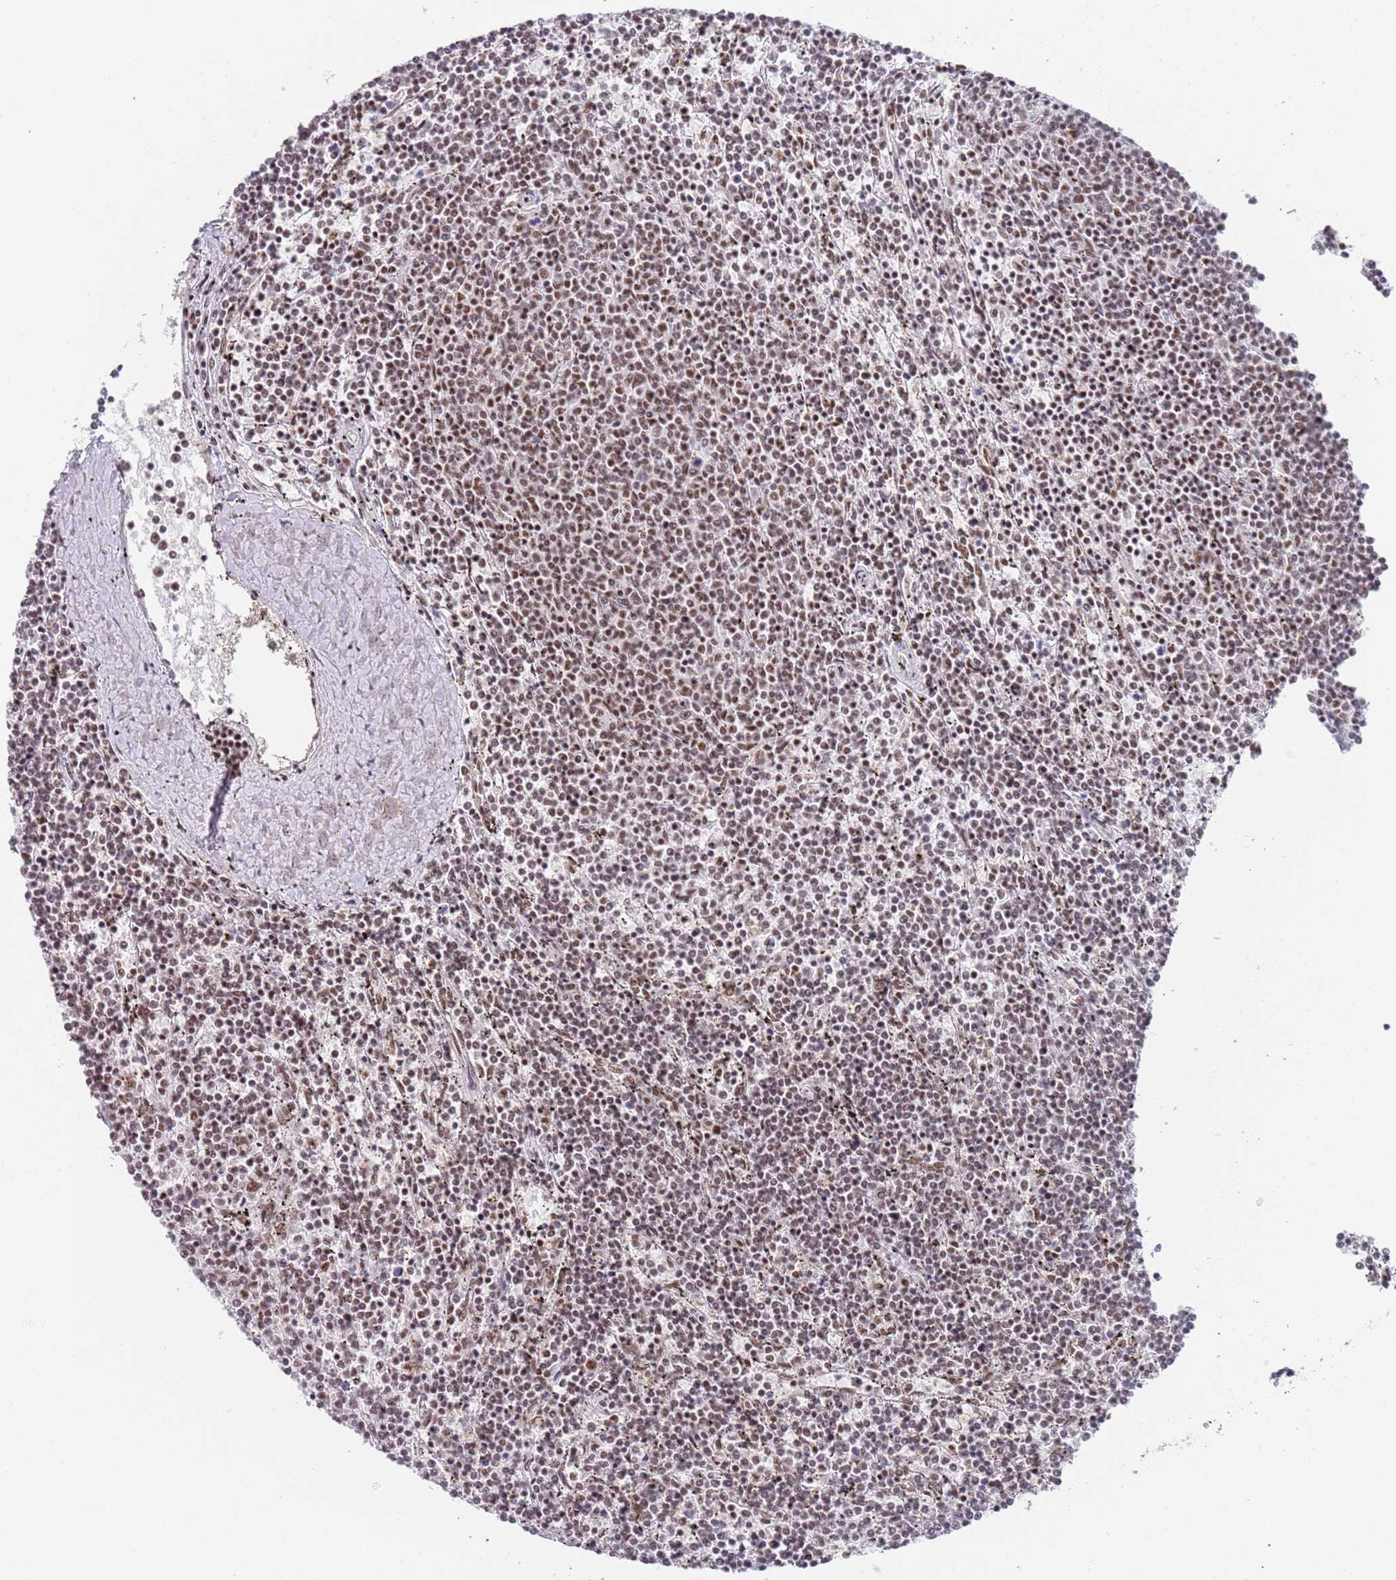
{"staining": {"intensity": "moderate", "quantity": ">75%", "location": "nuclear"}, "tissue": "lymphoma", "cell_type": "Tumor cells", "image_type": "cancer", "snomed": [{"axis": "morphology", "description": "Malignant lymphoma, non-Hodgkin's type, Low grade"}, {"axis": "topography", "description": "Spleen"}], "caption": "Moderate nuclear protein positivity is seen in approximately >75% of tumor cells in malignant lymphoma, non-Hodgkin's type (low-grade).", "gene": "AKAP8L", "patient": {"sex": "female", "age": 50}}